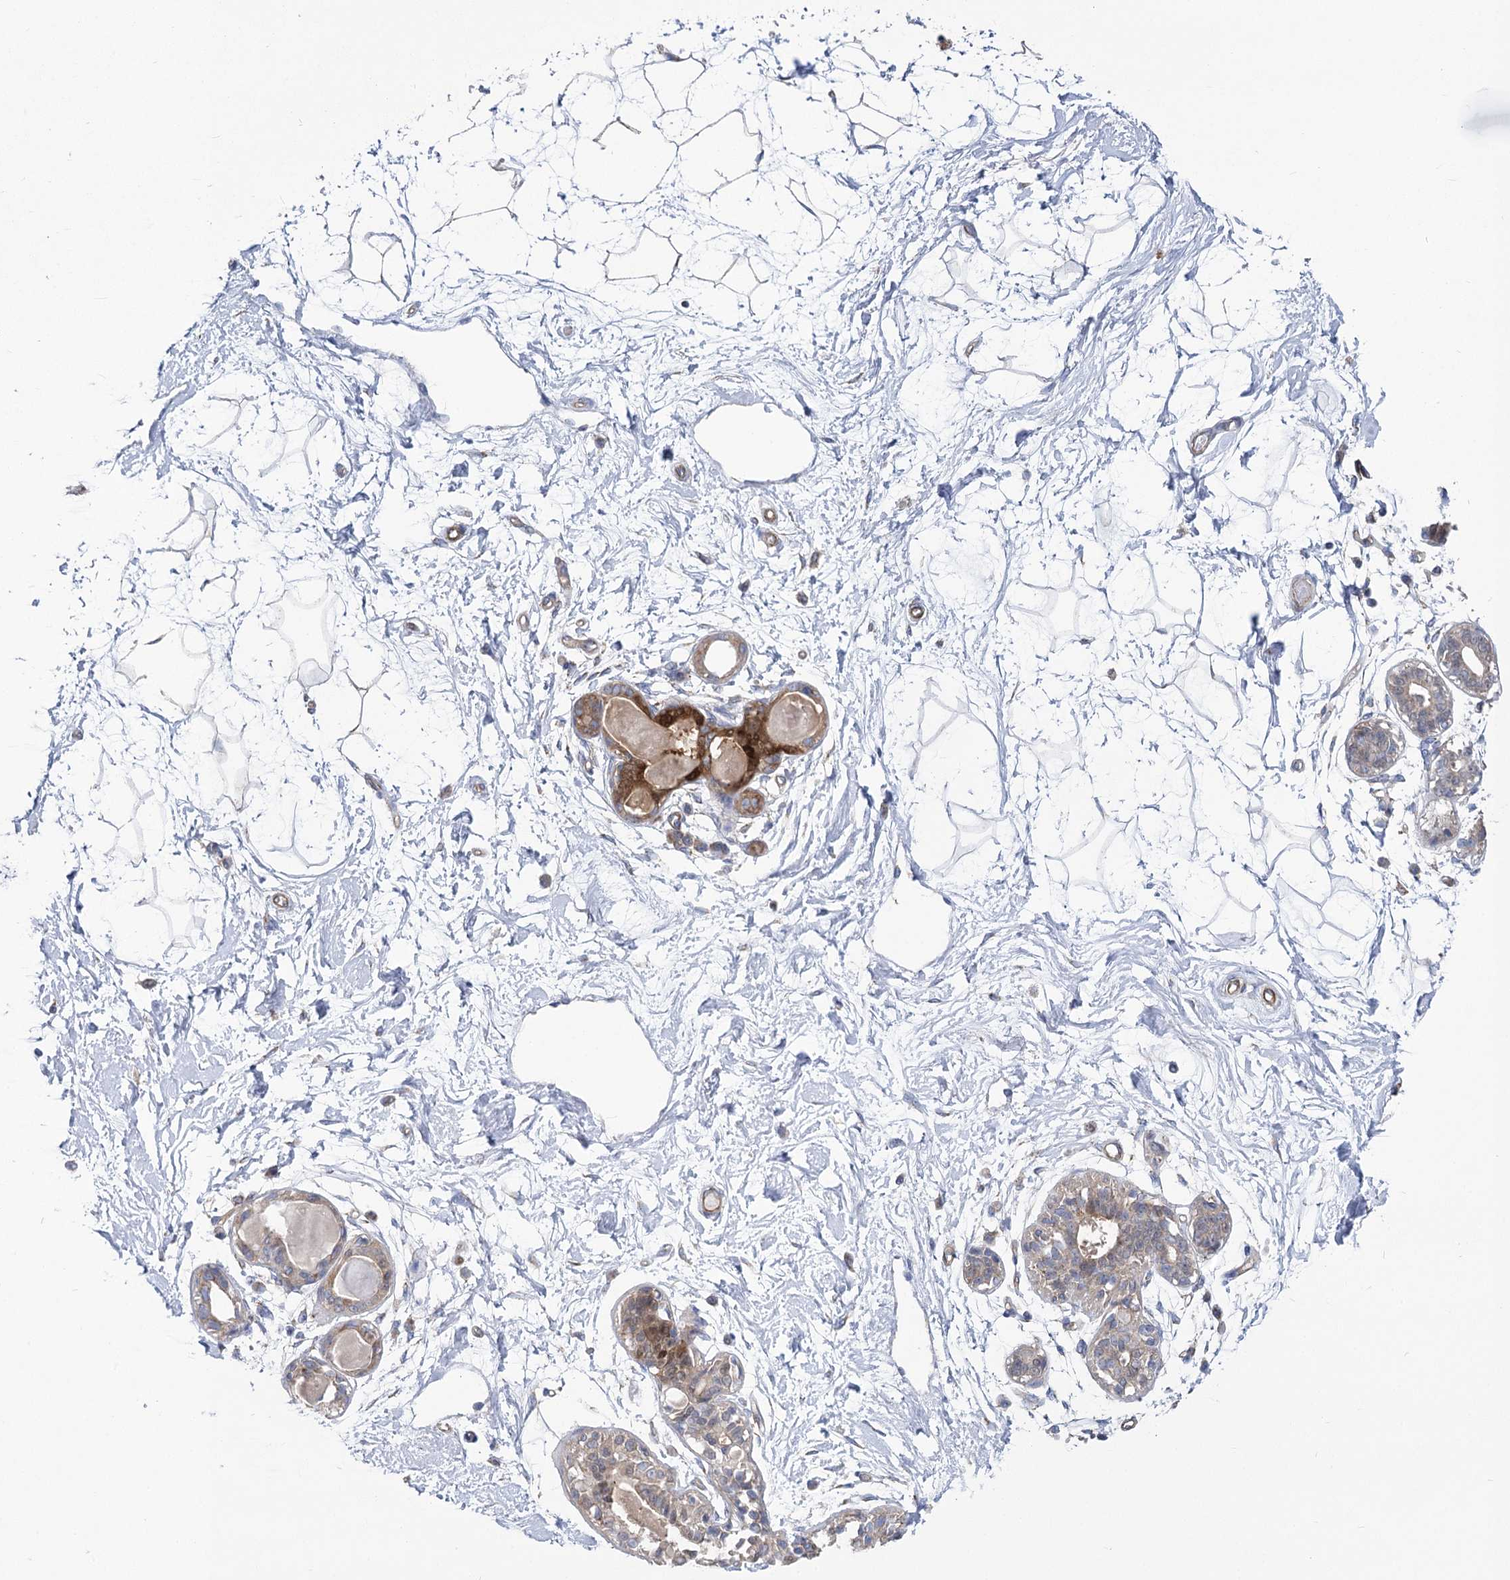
{"staining": {"intensity": "negative", "quantity": "none", "location": "none"}, "tissue": "breast", "cell_type": "Adipocytes", "image_type": "normal", "snomed": [{"axis": "morphology", "description": "Normal tissue, NOS"}, {"axis": "topography", "description": "Breast"}], "caption": "This is a image of immunohistochemistry (IHC) staining of normal breast, which shows no expression in adipocytes.", "gene": "RMDN2", "patient": {"sex": "female", "age": 45}}